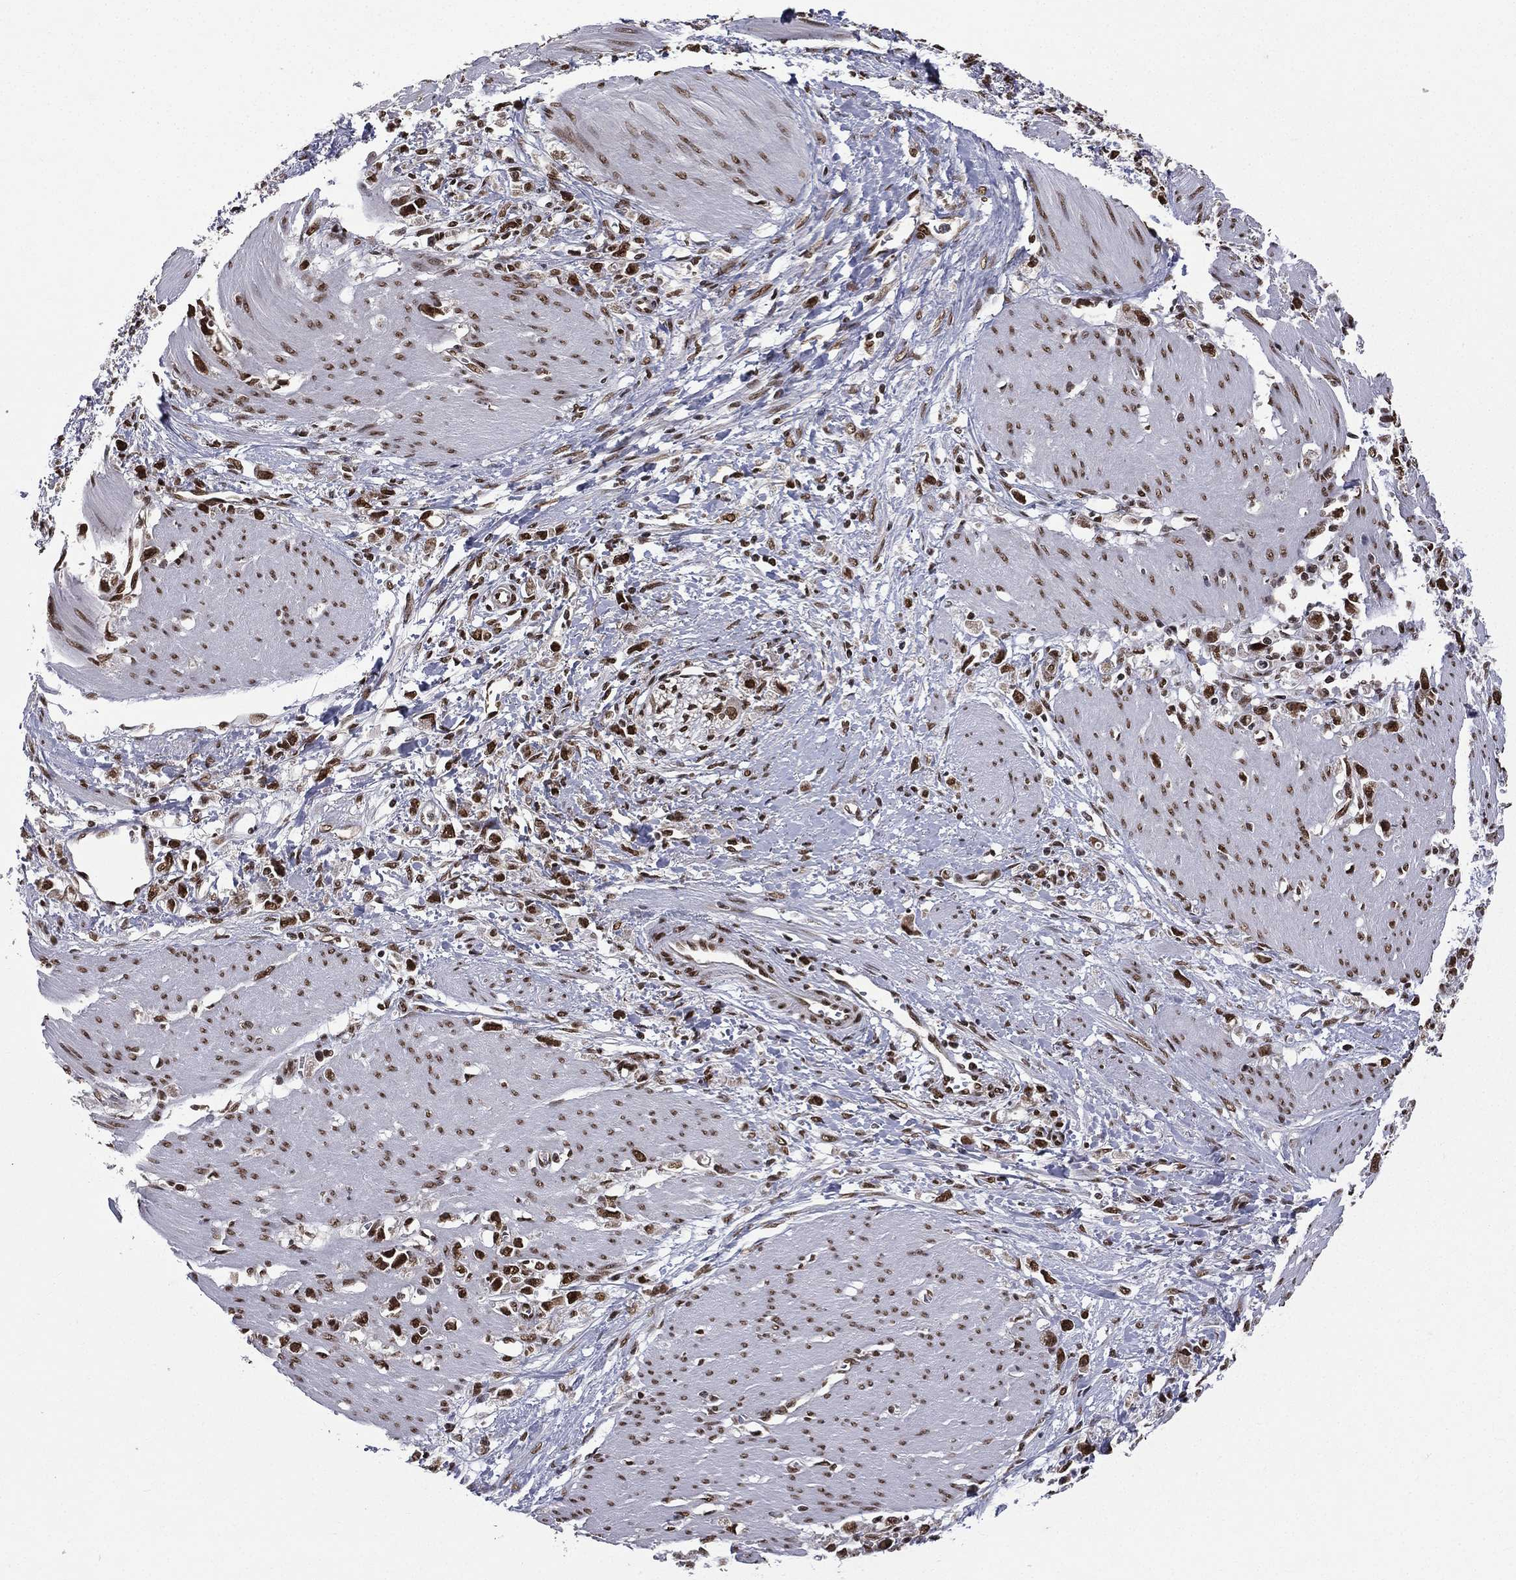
{"staining": {"intensity": "strong", "quantity": ">75%", "location": "nuclear"}, "tissue": "stomach cancer", "cell_type": "Tumor cells", "image_type": "cancer", "snomed": [{"axis": "morphology", "description": "Adenocarcinoma, NOS"}, {"axis": "topography", "description": "Stomach"}], "caption": "This is a histology image of immunohistochemistry (IHC) staining of stomach adenocarcinoma, which shows strong expression in the nuclear of tumor cells.", "gene": "C5orf24", "patient": {"sex": "female", "age": 59}}